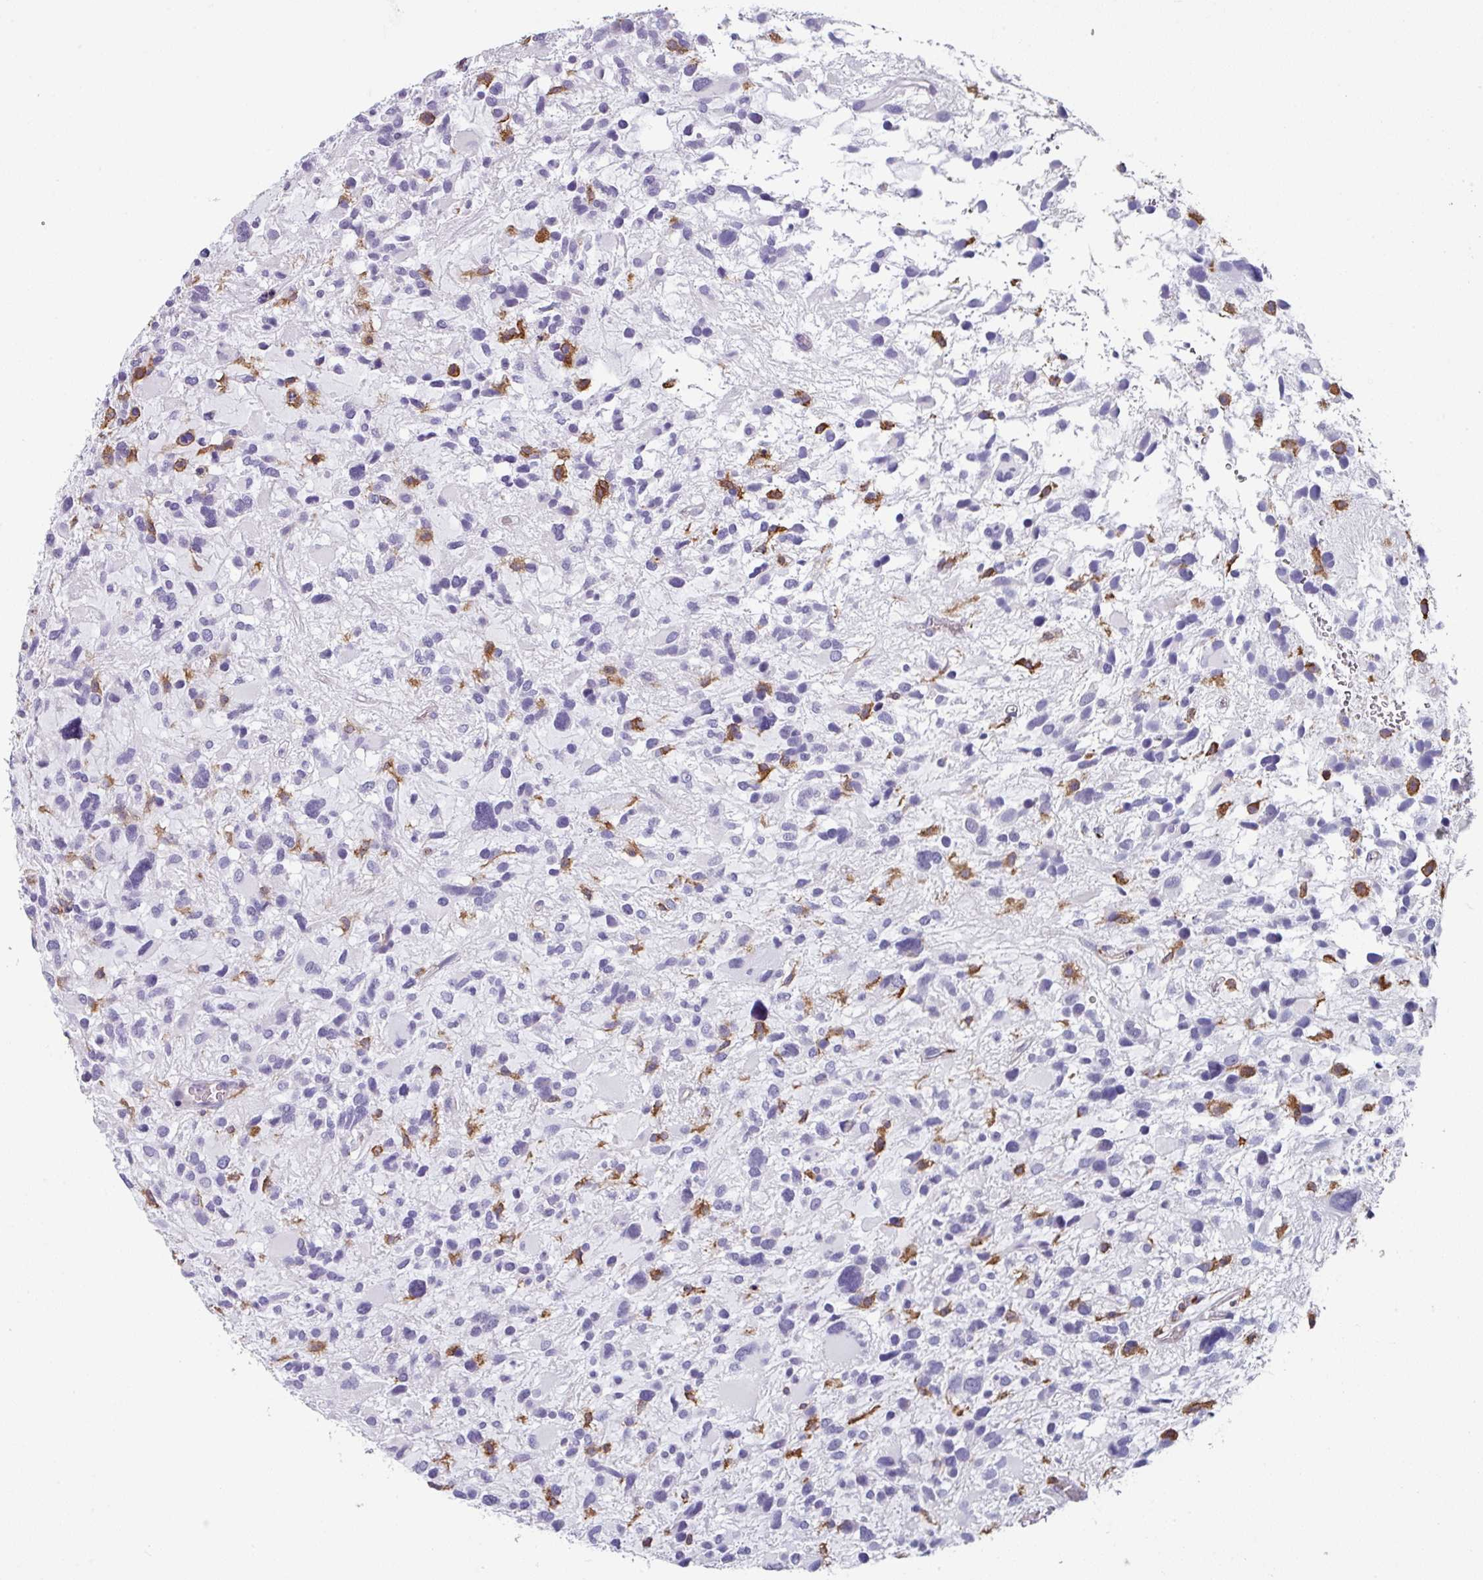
{"staining": {"intensity": "negative", "quantity": "none", "location": "none"}, "tissue": "glioma", "cell_type": "Tumor cells", "image_type": "cancer", "snomed": [{"axis": "morphology", "description": "Glioma, malignant, High grade"}, {"axis": "topography", "description": "Brain"}], "caption": "The histopathology image displays no significant expression in tumor cells of malignant glioma (high-grade).", "gene": "EXOSC5", "patient": {"sex": "female", "age": 11}}